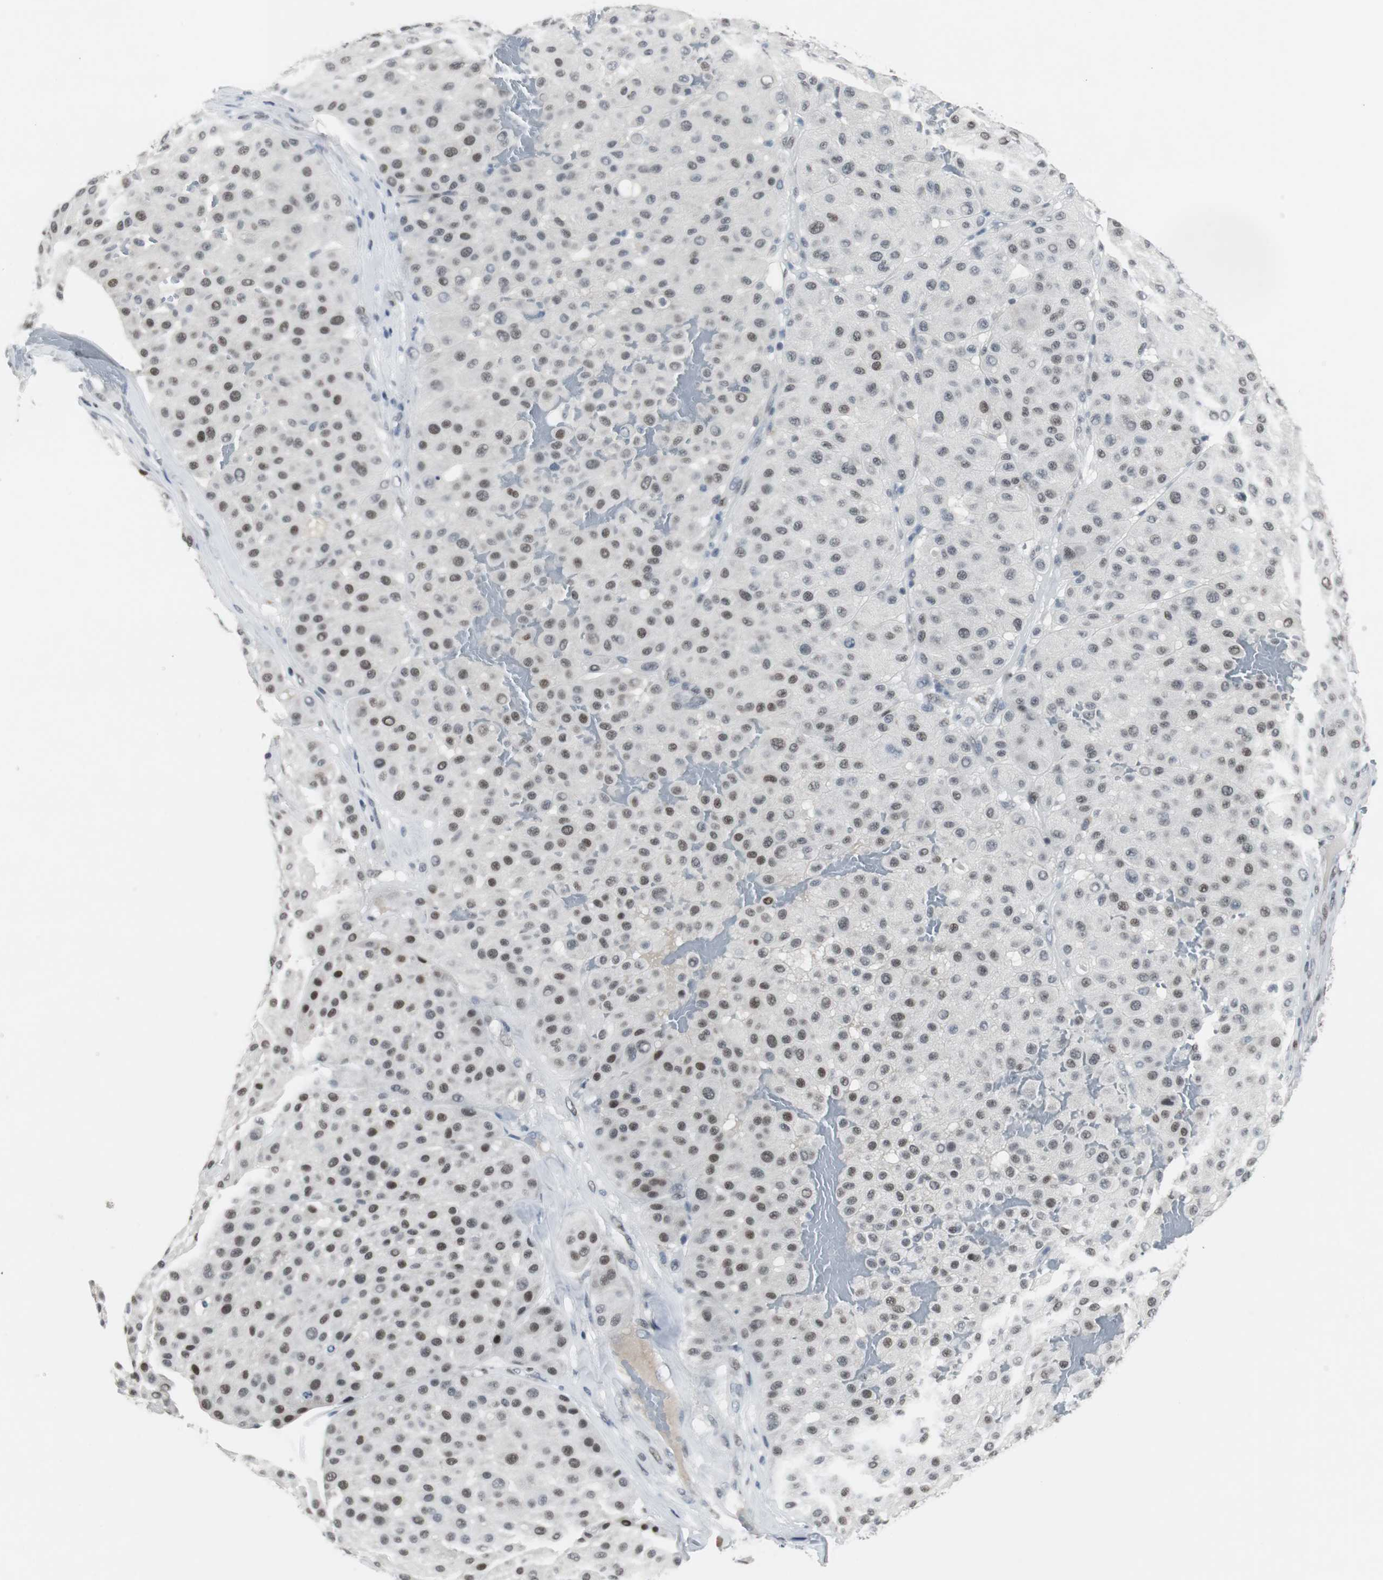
{"staining": {"intensity": "weak", "quantity": ">75%", "location": "nuclear"}, "tissue": "melanoma", "cell_type": "Tumor cells", "image_type": "cancer", "snomed": [{"axis": "morphology", "description": "Normal tissue, NOS"}, {"axis": "morphology", "description": "Malignant melanoma, Metastatic site"}, {"axis": "topography", "description": "Skin"}], "caption": "Melanoma stained for a protein (brown) demonstrates weak nuclear positive staining in about >75% of tumor cells.", "gene": "ELK1", "patient": {"sex": "male", "age": 41}}